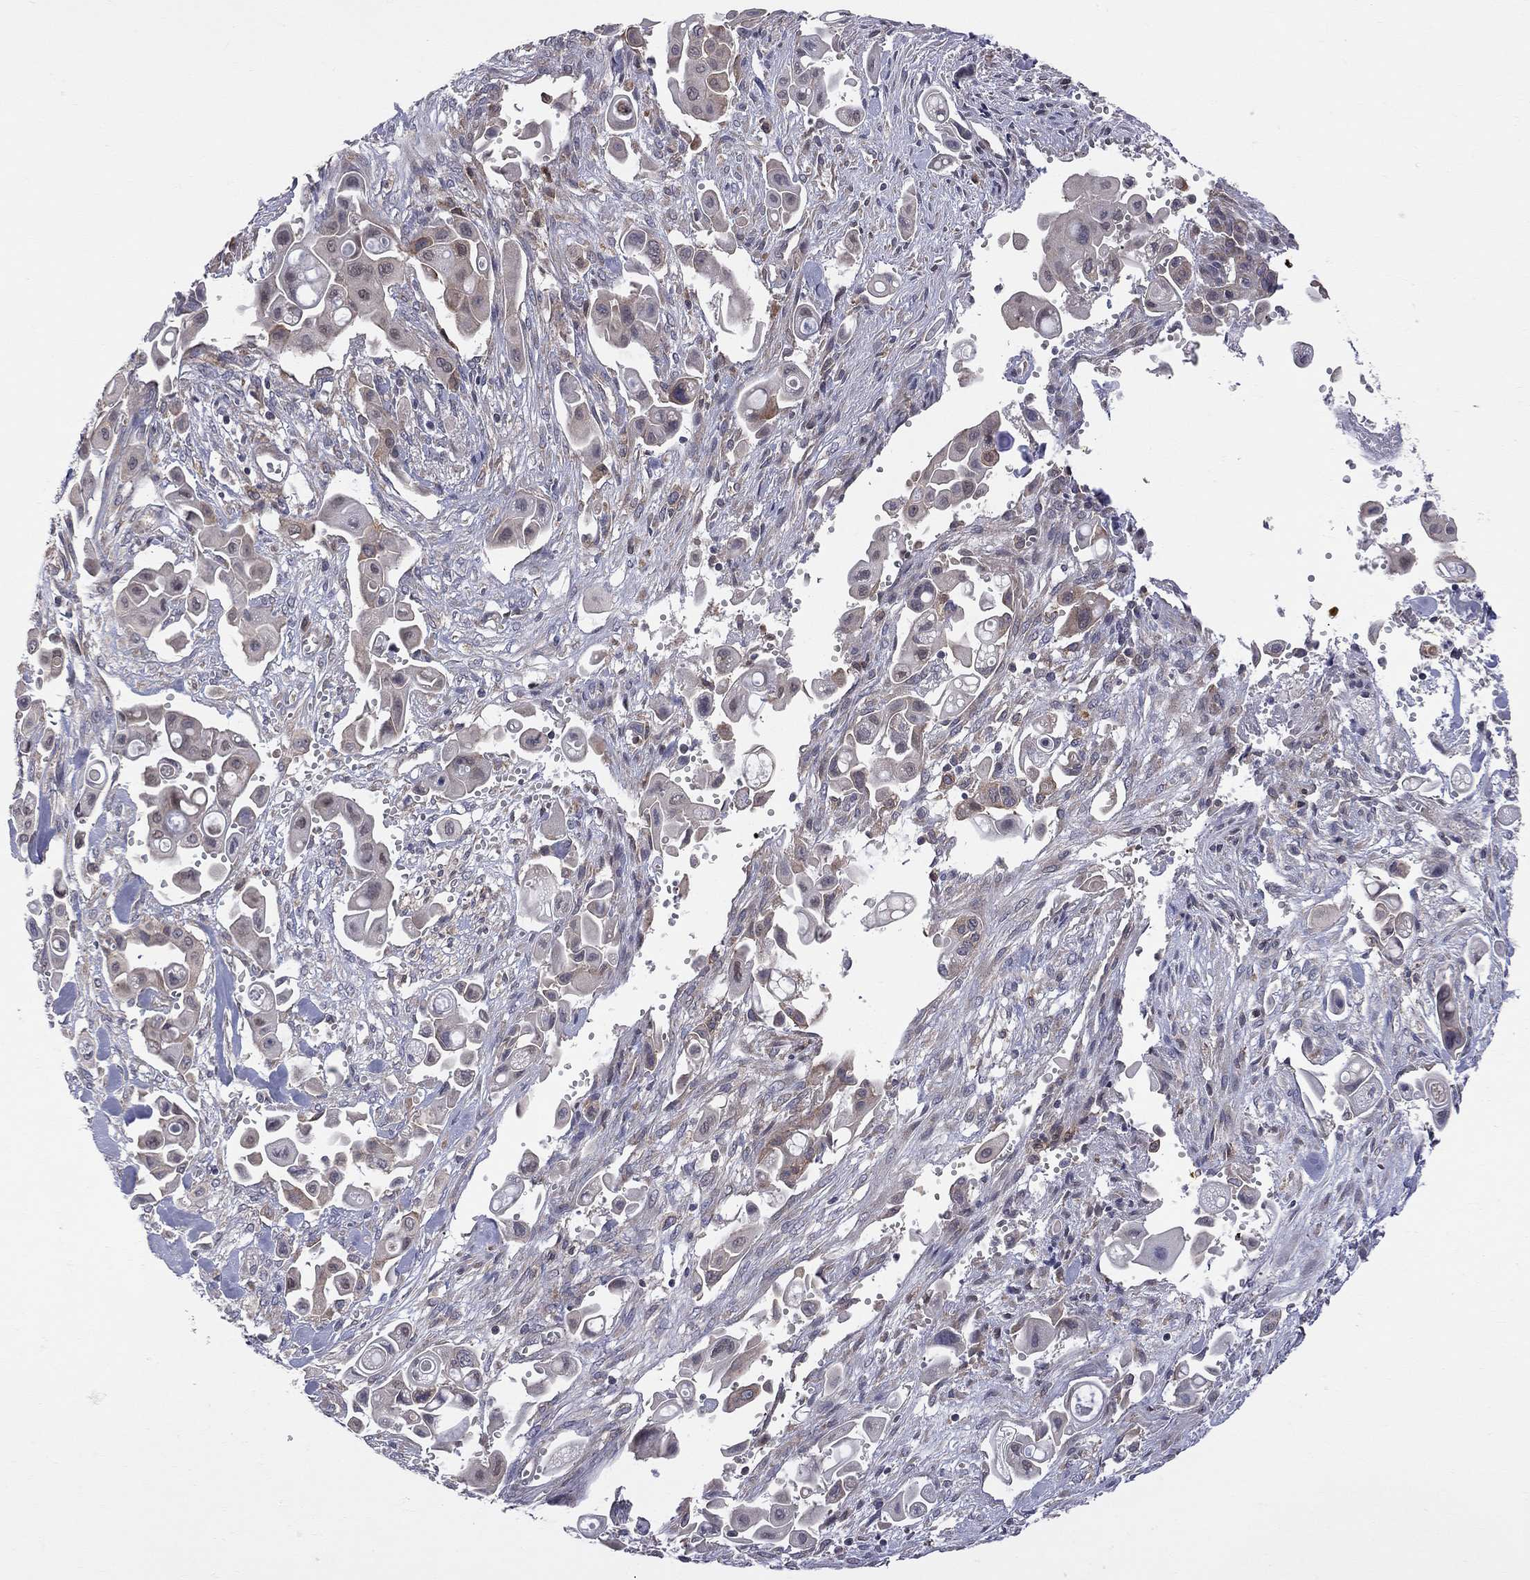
{"staining": {"intensity": "moderate", "quantity": "<25%", "location": "cytoplasmic/membranous"}, "tissue": "pancreatic cancer", "cell_type": "Tumor cells", "image_type": "cancer", "snomed": [{"axis": "morphology", "description": "Adenocarcinoma, NOS"}, {"axis": "topography", "description": "Pancreas"}], "caption": "The image shows a brown stain indicating the presence of a protein in the cytoplasmic/membranous of tumor cells in adenocarcinoma (pancreatic).", "gene": "CNOT11", "patient": {"sex": "male", "age": 50}}